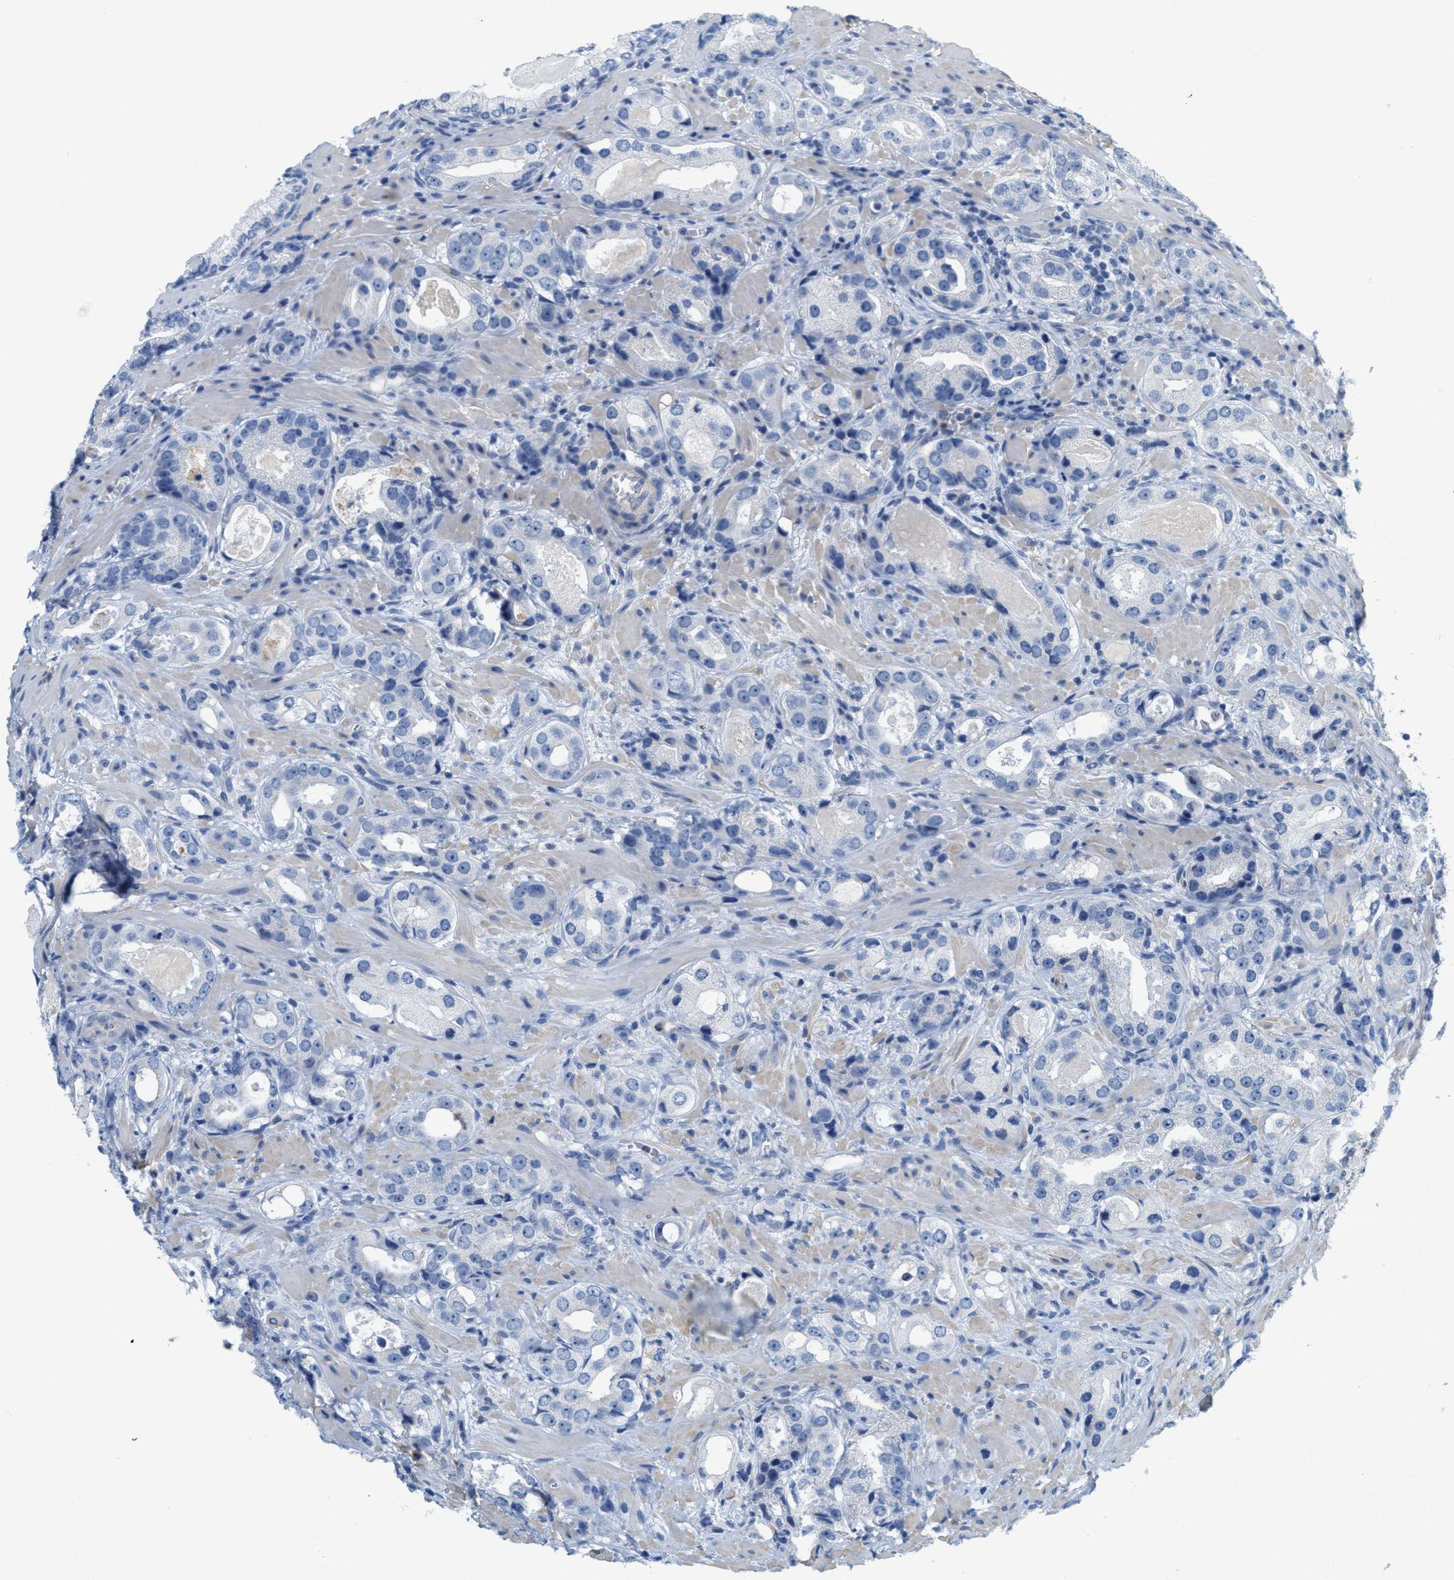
{"staining": {"intensity": "negative", "quantity": "none", "location": "none"}, "tissue": "prostate cancer", "cell_type": "Tumor cells", "image_type": "cancer", "snomed": [{"axis": "morphology", "description": "Adenocarcinoma, High grade"}, {"axis": "topography", "description": "Prostate"}], "caption": "Immunohistochemistry (IHC) micrograph of prostate high-grade adenocarcinoma stained for a protein (brown), which displays no expression in tumor cells.", "gene": "CPA2", "patient": {"sex": "male", "age": 63}}